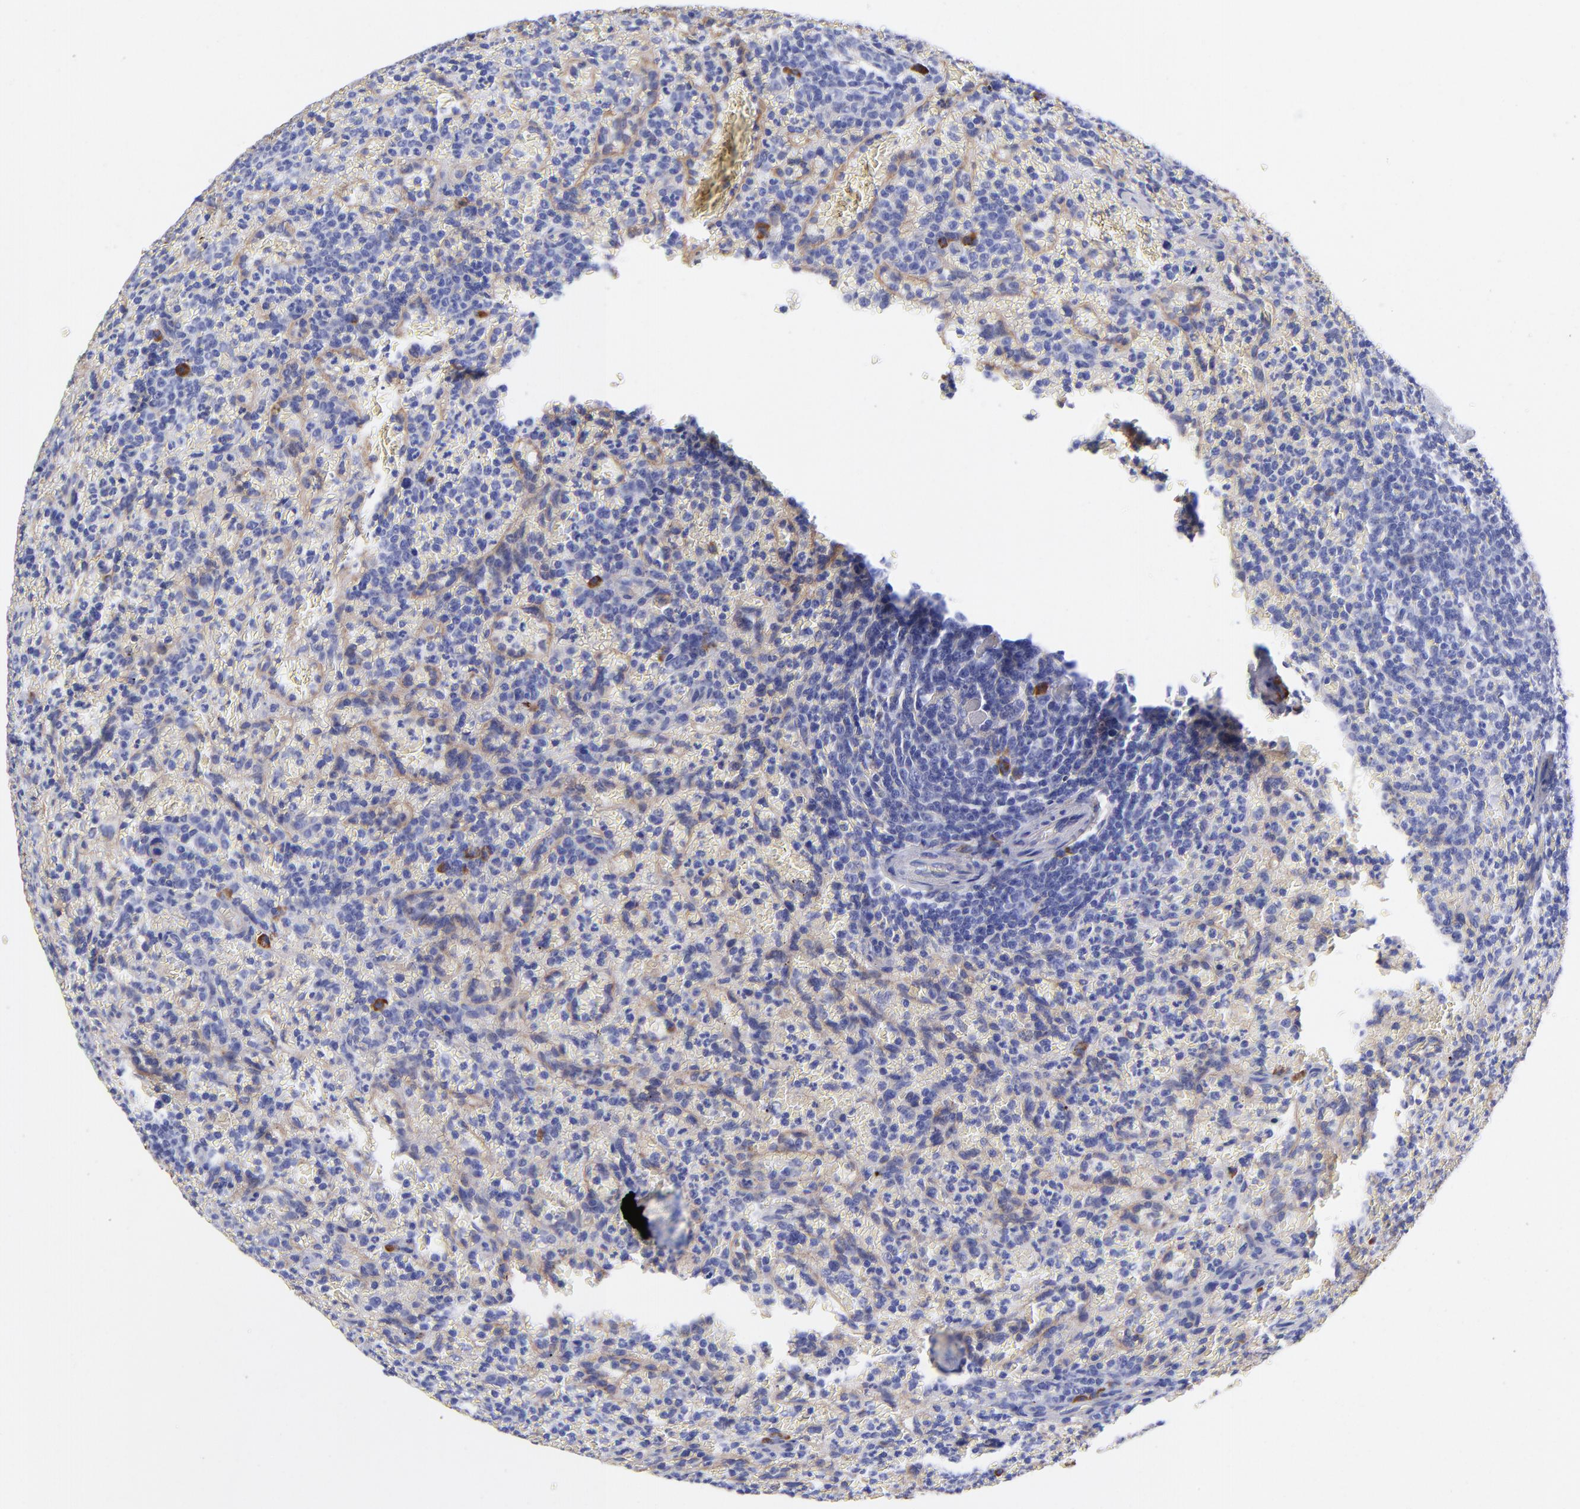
{"staining": {"intensity": "negative", "quantity": "none", "location": "none"}, "tissue": "lymphoma", "cell_type": "Tumor cells", "image_type": "cancer", "snomed": [{"axis": "morphology", "description": "Malignant lymphoma, non-Hodgkin's type, Low grade"}, {"axis": "topography", "description": "Spleen"}], "caption": "A micrograph of lymphoma stained for a protein reveals no brown staining in tumor cells.", "gene": "PPFIBP1", "patient": {"sex": "female", "age": 64}}